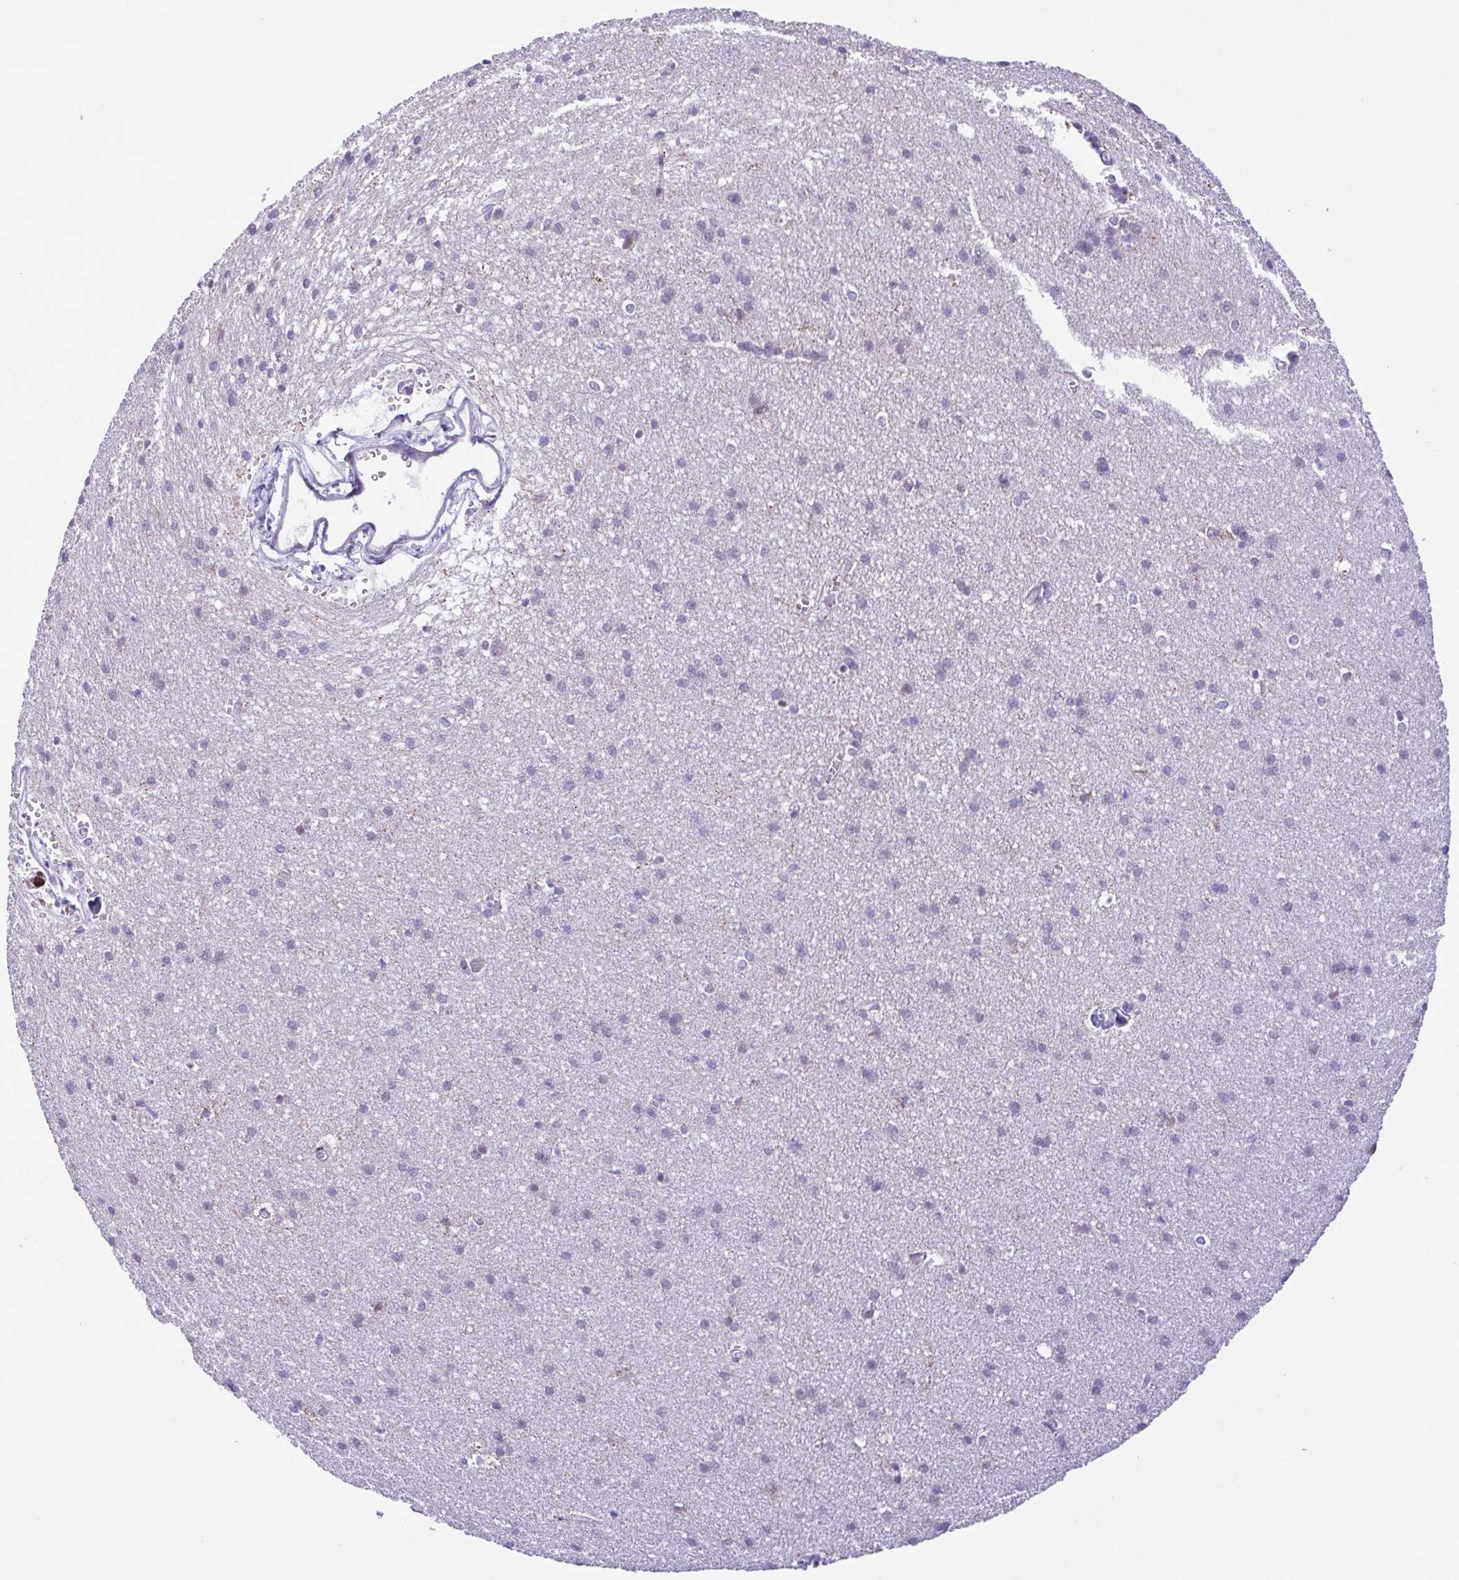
{"staining": {"intensity": "negative", "quantity": "none", "location": "none"}, "tissue": "cerebral cortex", "cell_type": "Endothelial cells", "image_type": "normal", "snomed": [{"axis": "morphology", "description": "Normal tissue, NOS"}, {"axis": "topography", "description": "Cerebral cortex"}], "caption": "Photomicrograph shows no protein expression in endothelial cells of normal cerebral cortex. Brightfield microscopy of IHC stained with DAB (3,3'-diaminobenzidine) (brown) and hematoxylin (blue), captured at high magnification.", "gene": "ENSG00000286022", "patient": {"sex": "male", "age": 37}}